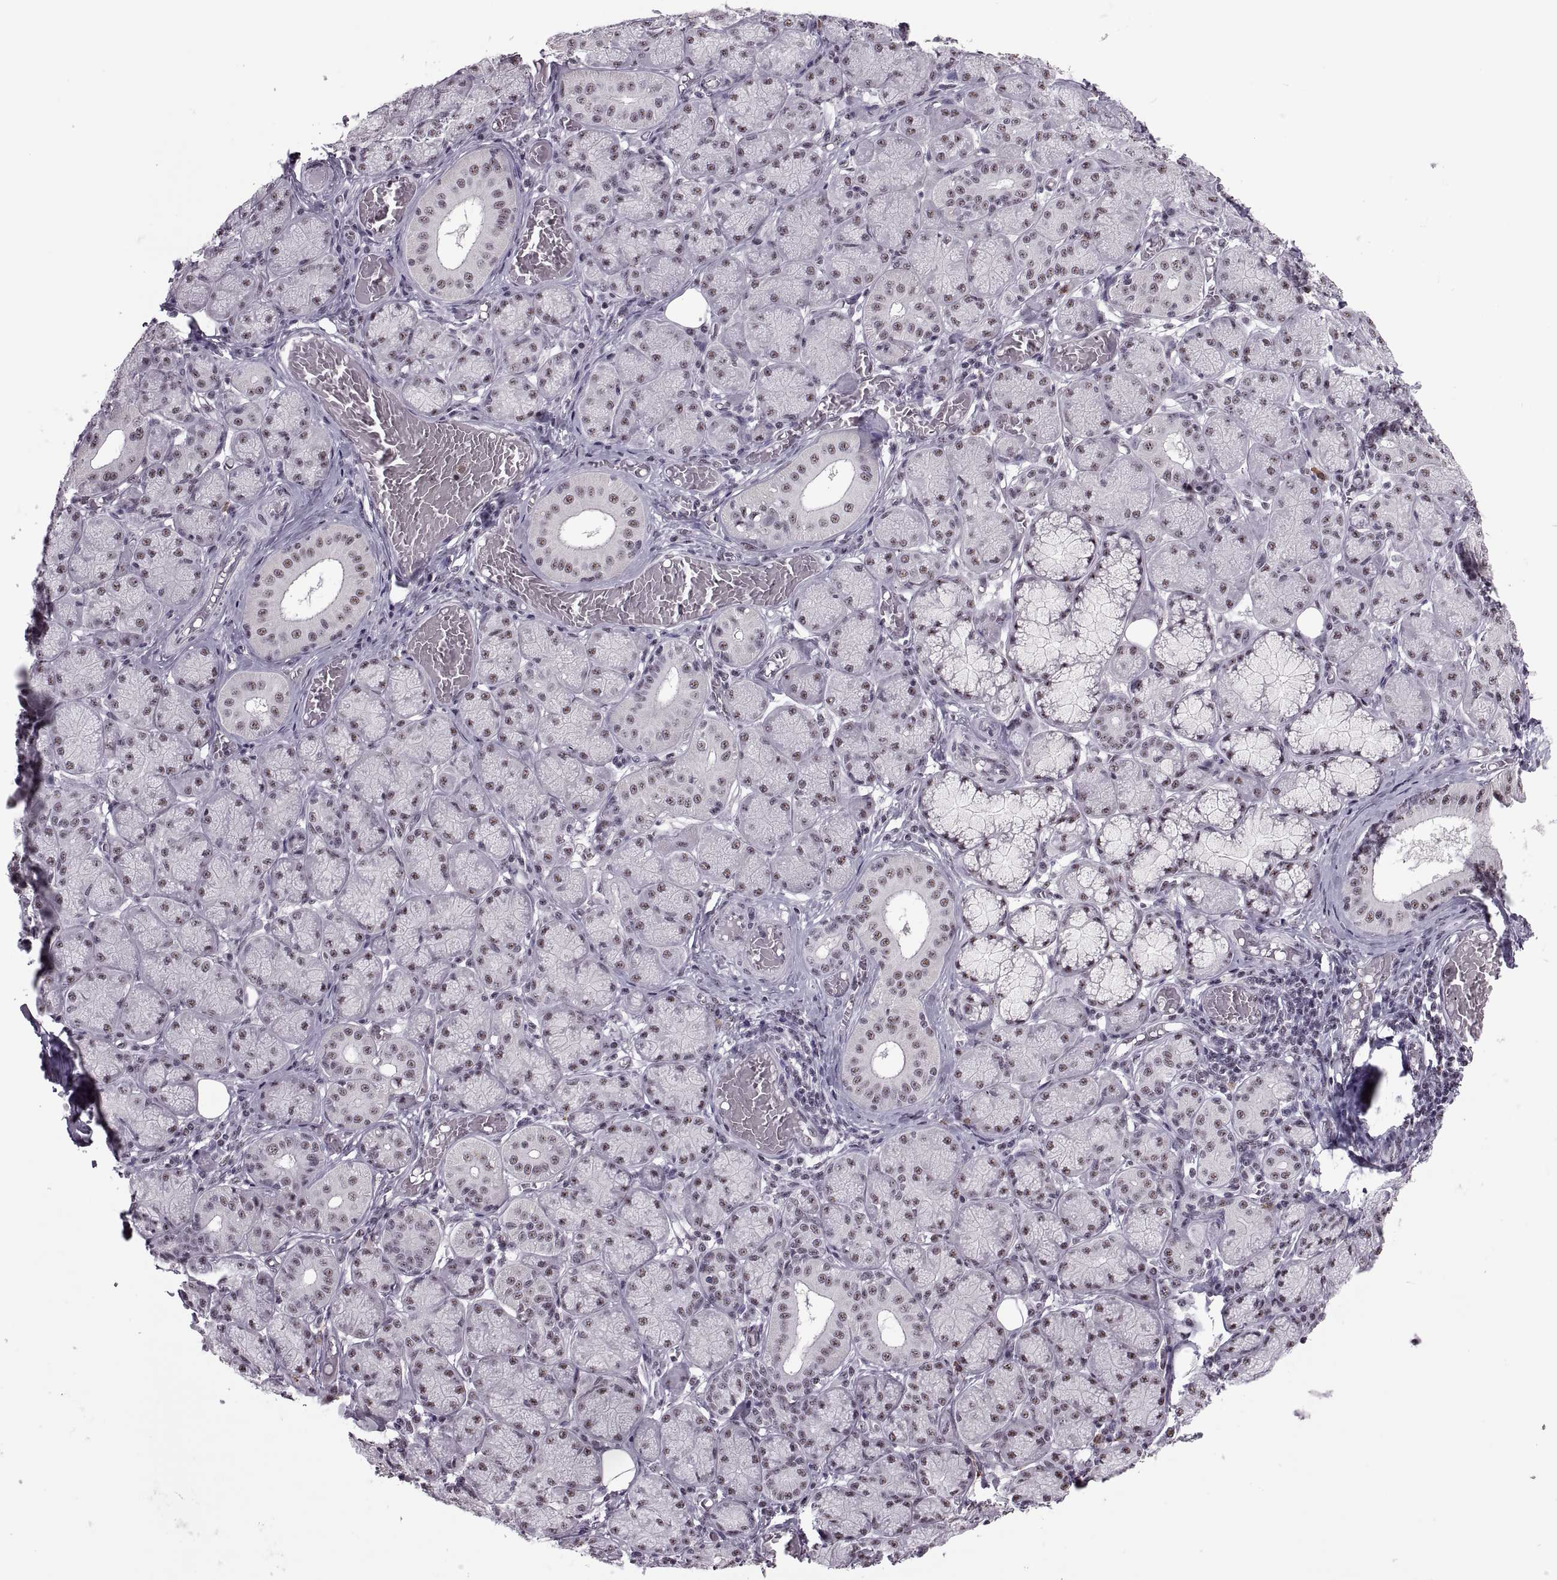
{"staining": {"intensity": "weak", "quantity": ">75%", "location": "nuclear"}, "tissue": "salivary gland", "cell_type": "Glandular cells", "image_type": "normal", "snomed": [{"axis": "morphology", "description": "Normal tissue, NOS"}, {"axis": "topography", "description": "Salivary gland"}, {"axis": "topography", "description": "Peripheral nerve tissue"}], "caption": "Immunohistochemical staining of benign salivary gland demonstrates low levels of weak nuclear expression in approximately >75% of glandular cells. Nuclei are stained in blue.", "gene": "MAGEA4", "patient": {"sex": "female", "age": 24}}